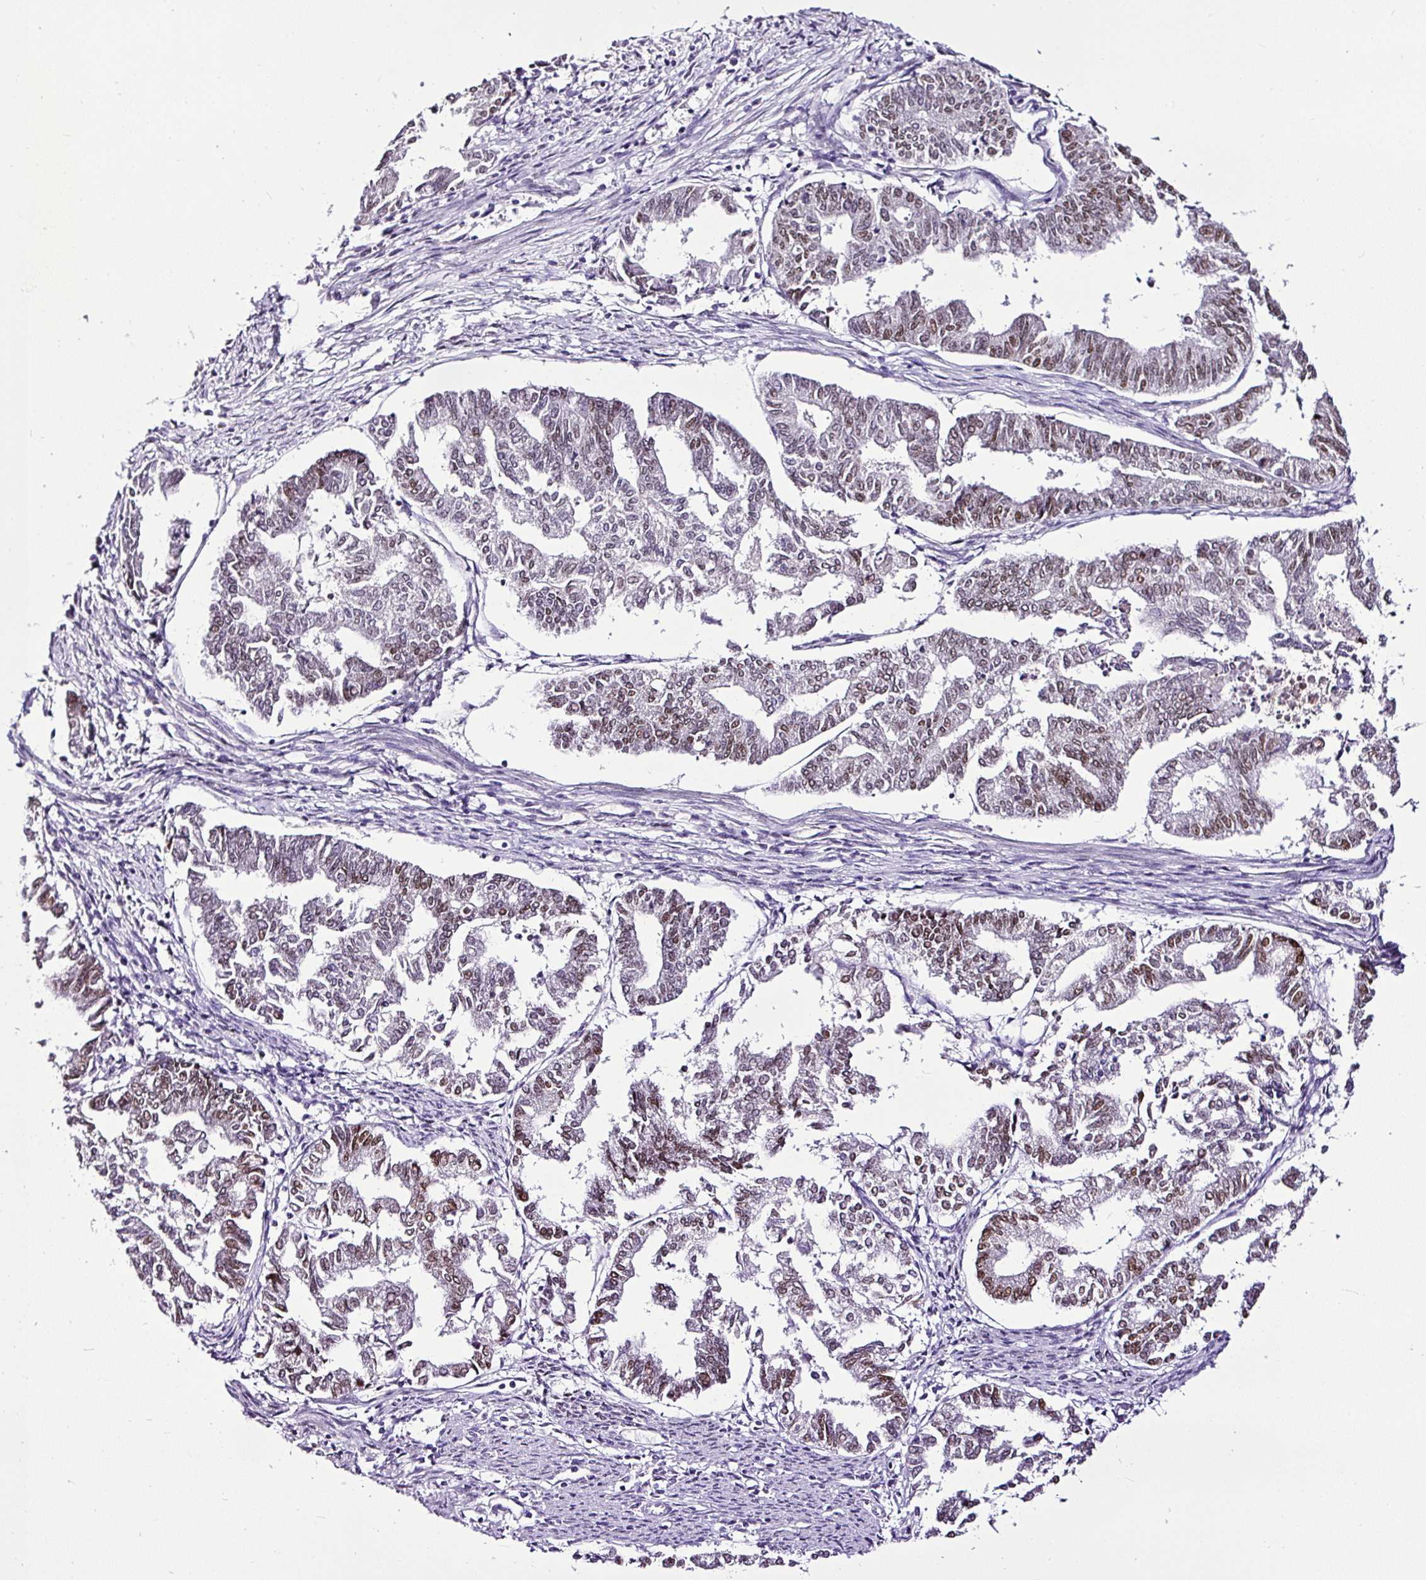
{"staining": {"intensity": "moderate", "quantity": "25%-75%", "location": "nuclear"}, "tissue": "endometrial cancer", "cell_type": "Tumor cells", "image_type": "cancer", "snomed": [{"axis": "morphology", "description": "Adenocarcinoma, NOS"}, {"axis": "topography", "description": "Endometrium"}], "caption": "Immunohistochemical staining of human endometrial cancer reveals medium levels of moderate nuclear positivity in about 25%-75% of tumor cells.", "gene": "ESR1", "patient": {"sex": "female", "age": 79}}